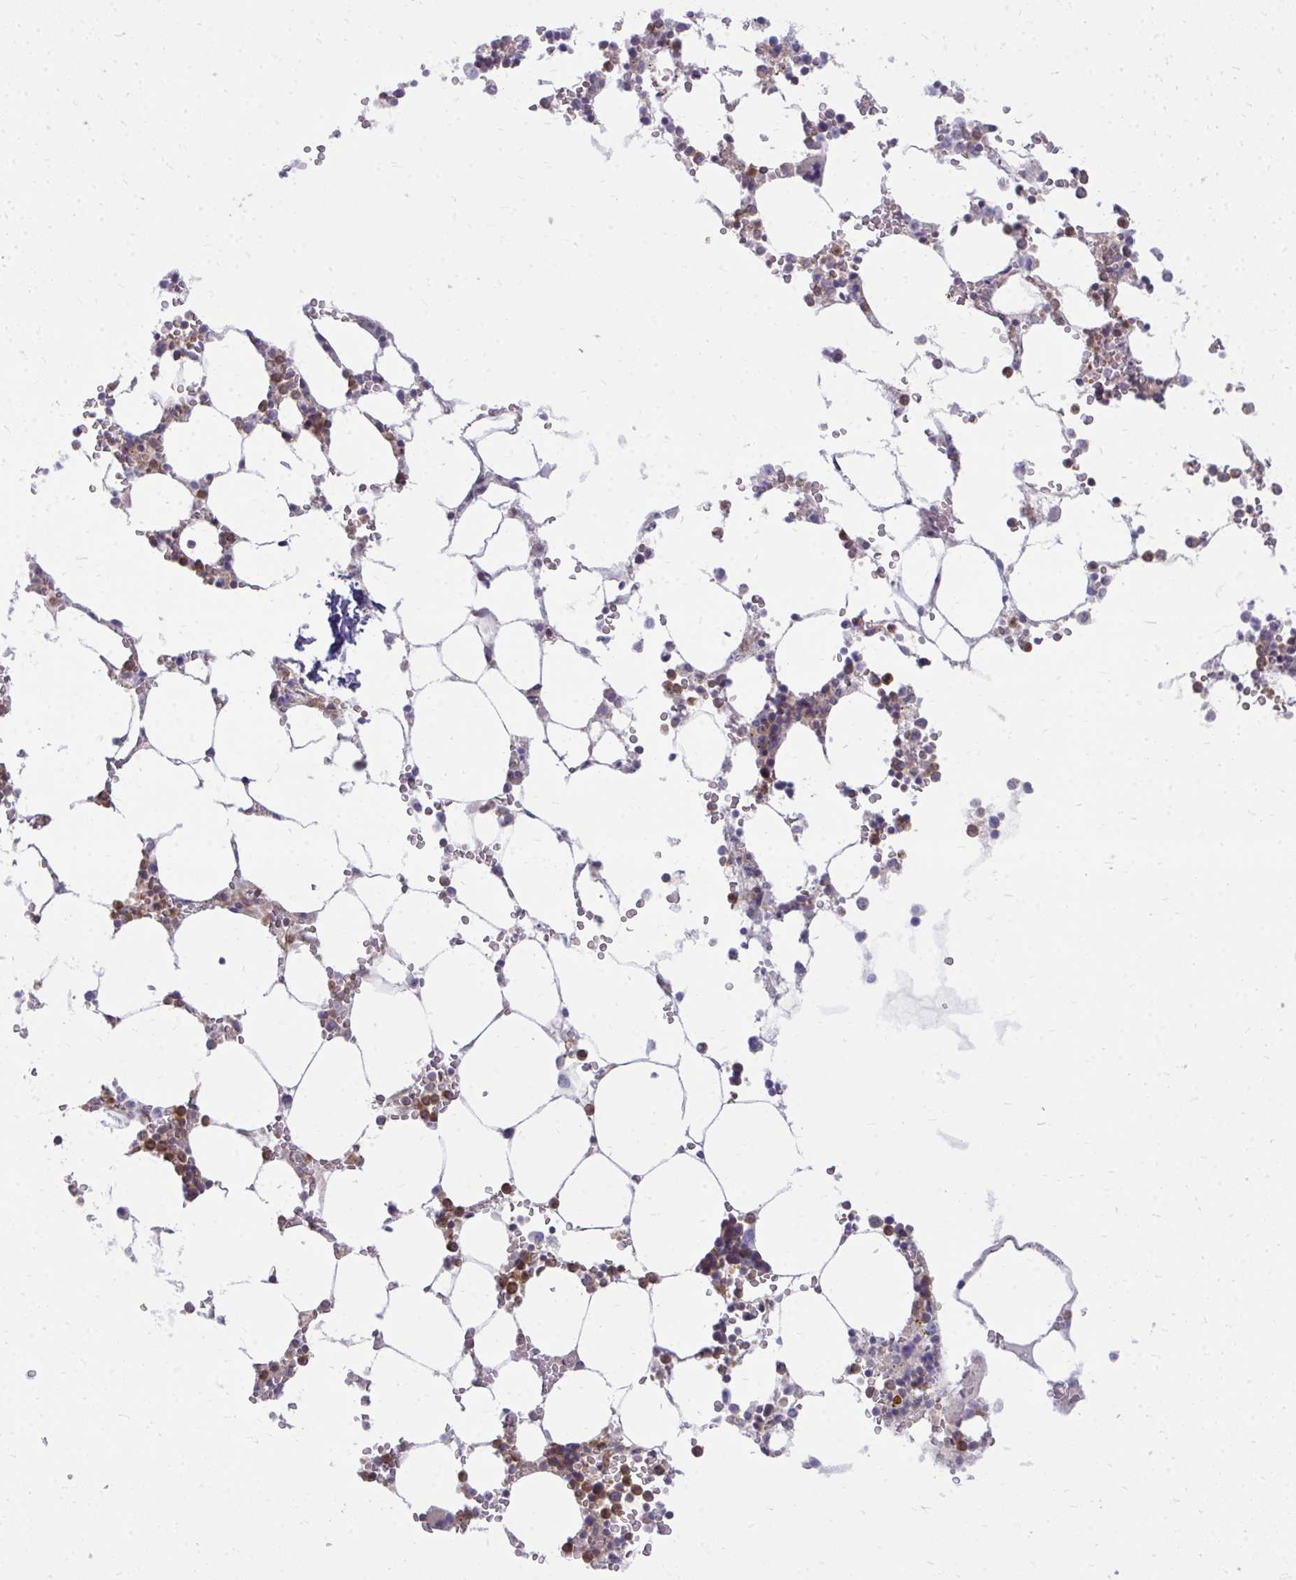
{"staining": {"intensity": "moderate", "quantity": "25%-75%", "location": "cytoplasmic/membranous"}, "tissue": "bone marrow", "cell_type": "Hematopoietic cells", "image_type": "normal", "snomed": [{"axis": "morphology", "description": "Normal tissue, NOS"}, {"axis": "topography", "description": "Bone marrow"}], "caption": "A brown stain highlights moderate cytoplasmic/membranous positivity of a protein in hematopoietic cells of benign bone marrow. (DAB IHC, brown staining for protein, blue staining for nuclei).", "gene": "ASAP1", "patient": {"sex": "male", "age": 64}}